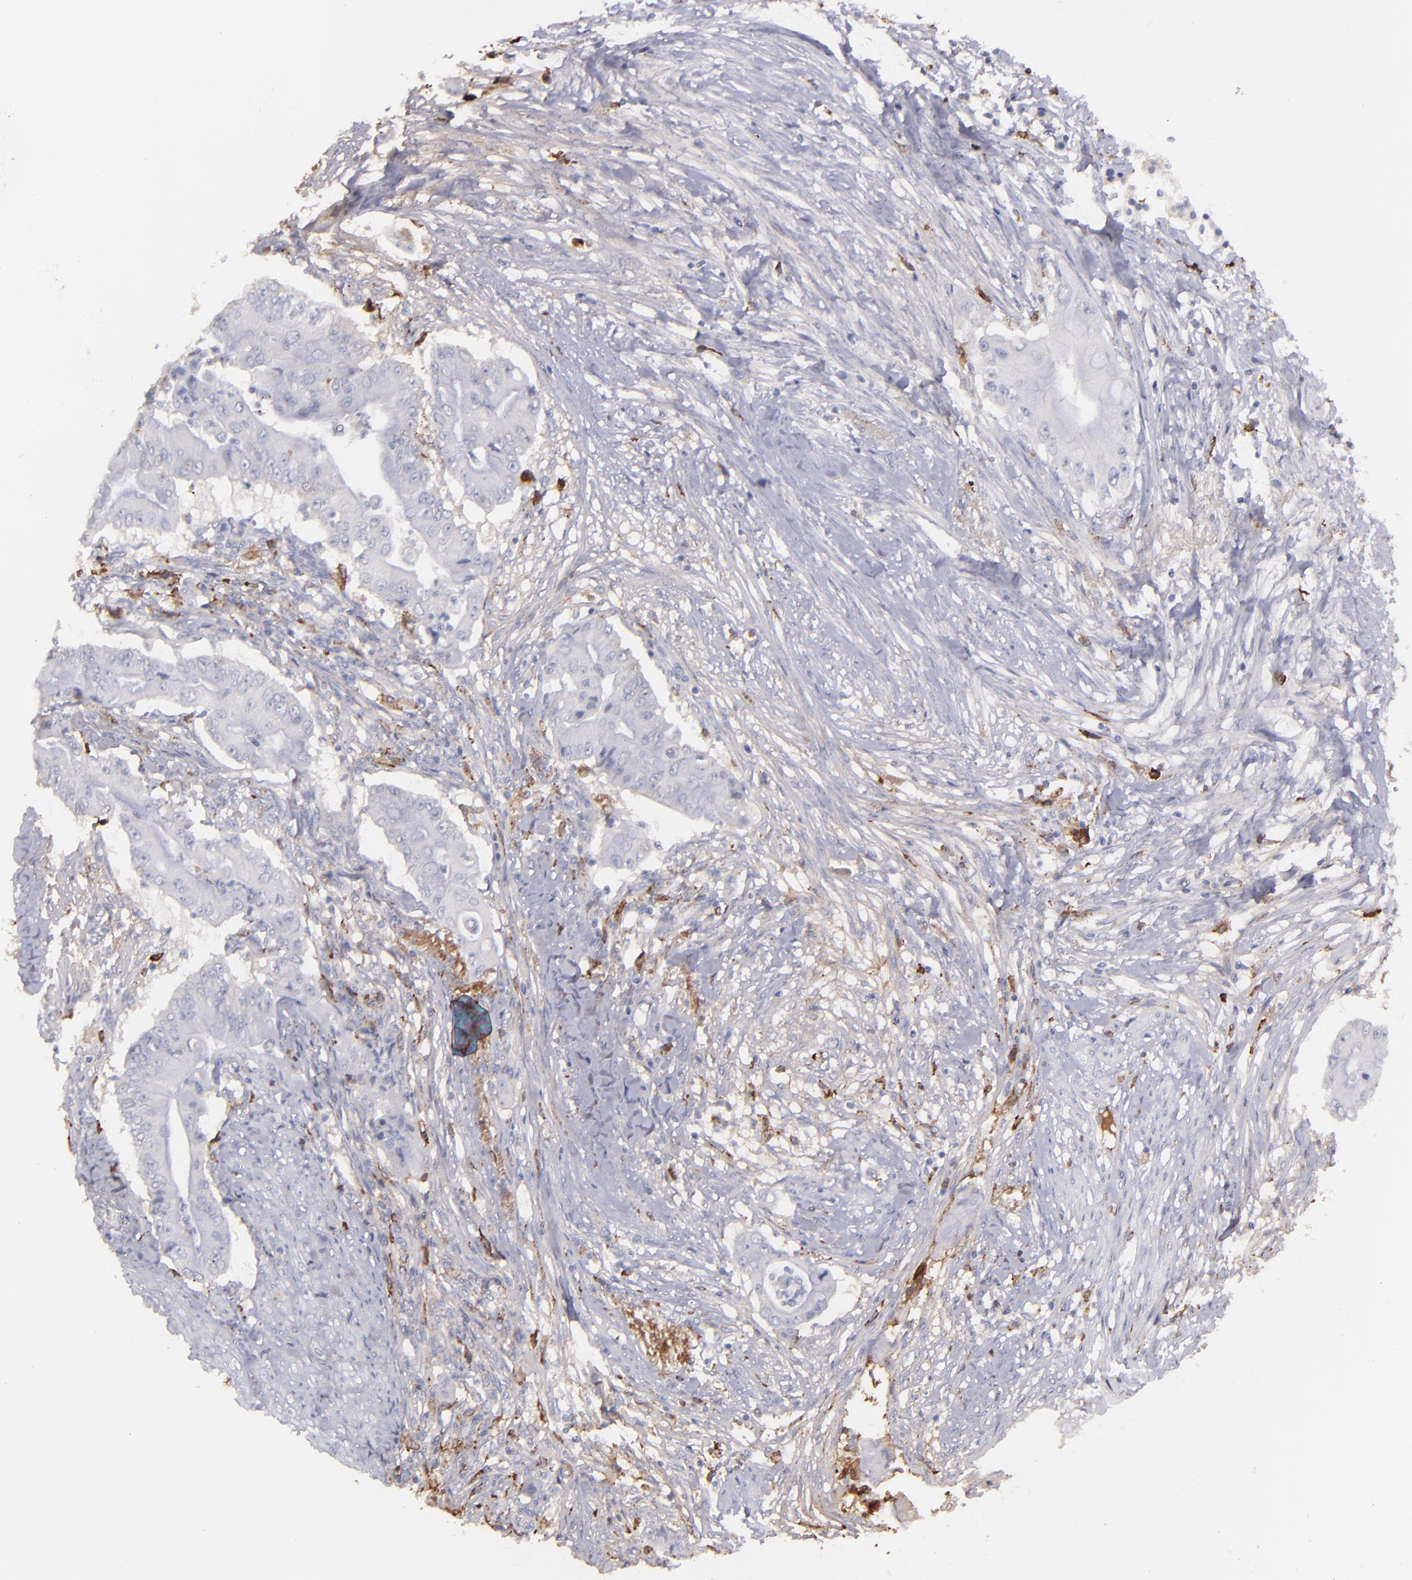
{"staining": {"intensity": "negative", "quantity": "none", "location": "none"}, "tissue": "pancreatic cancer", "cell_type": "Tumor cells", "image_type": "cancer", "snomed": [{"axis": "morphology", "description": "Adenocarcinoma, NOS"}, {"axis": "topography", "description": "Pancreas"}], "caption": "Protein analysis of pancreatic cancer (adenocarcinoma) demonstrates no significant expression in tumor cells. (Immunohistochemistry, brightfield microscopy, high magnification).", "gene": "C1QA", "patient": {"sex": "male", "age": 62}}